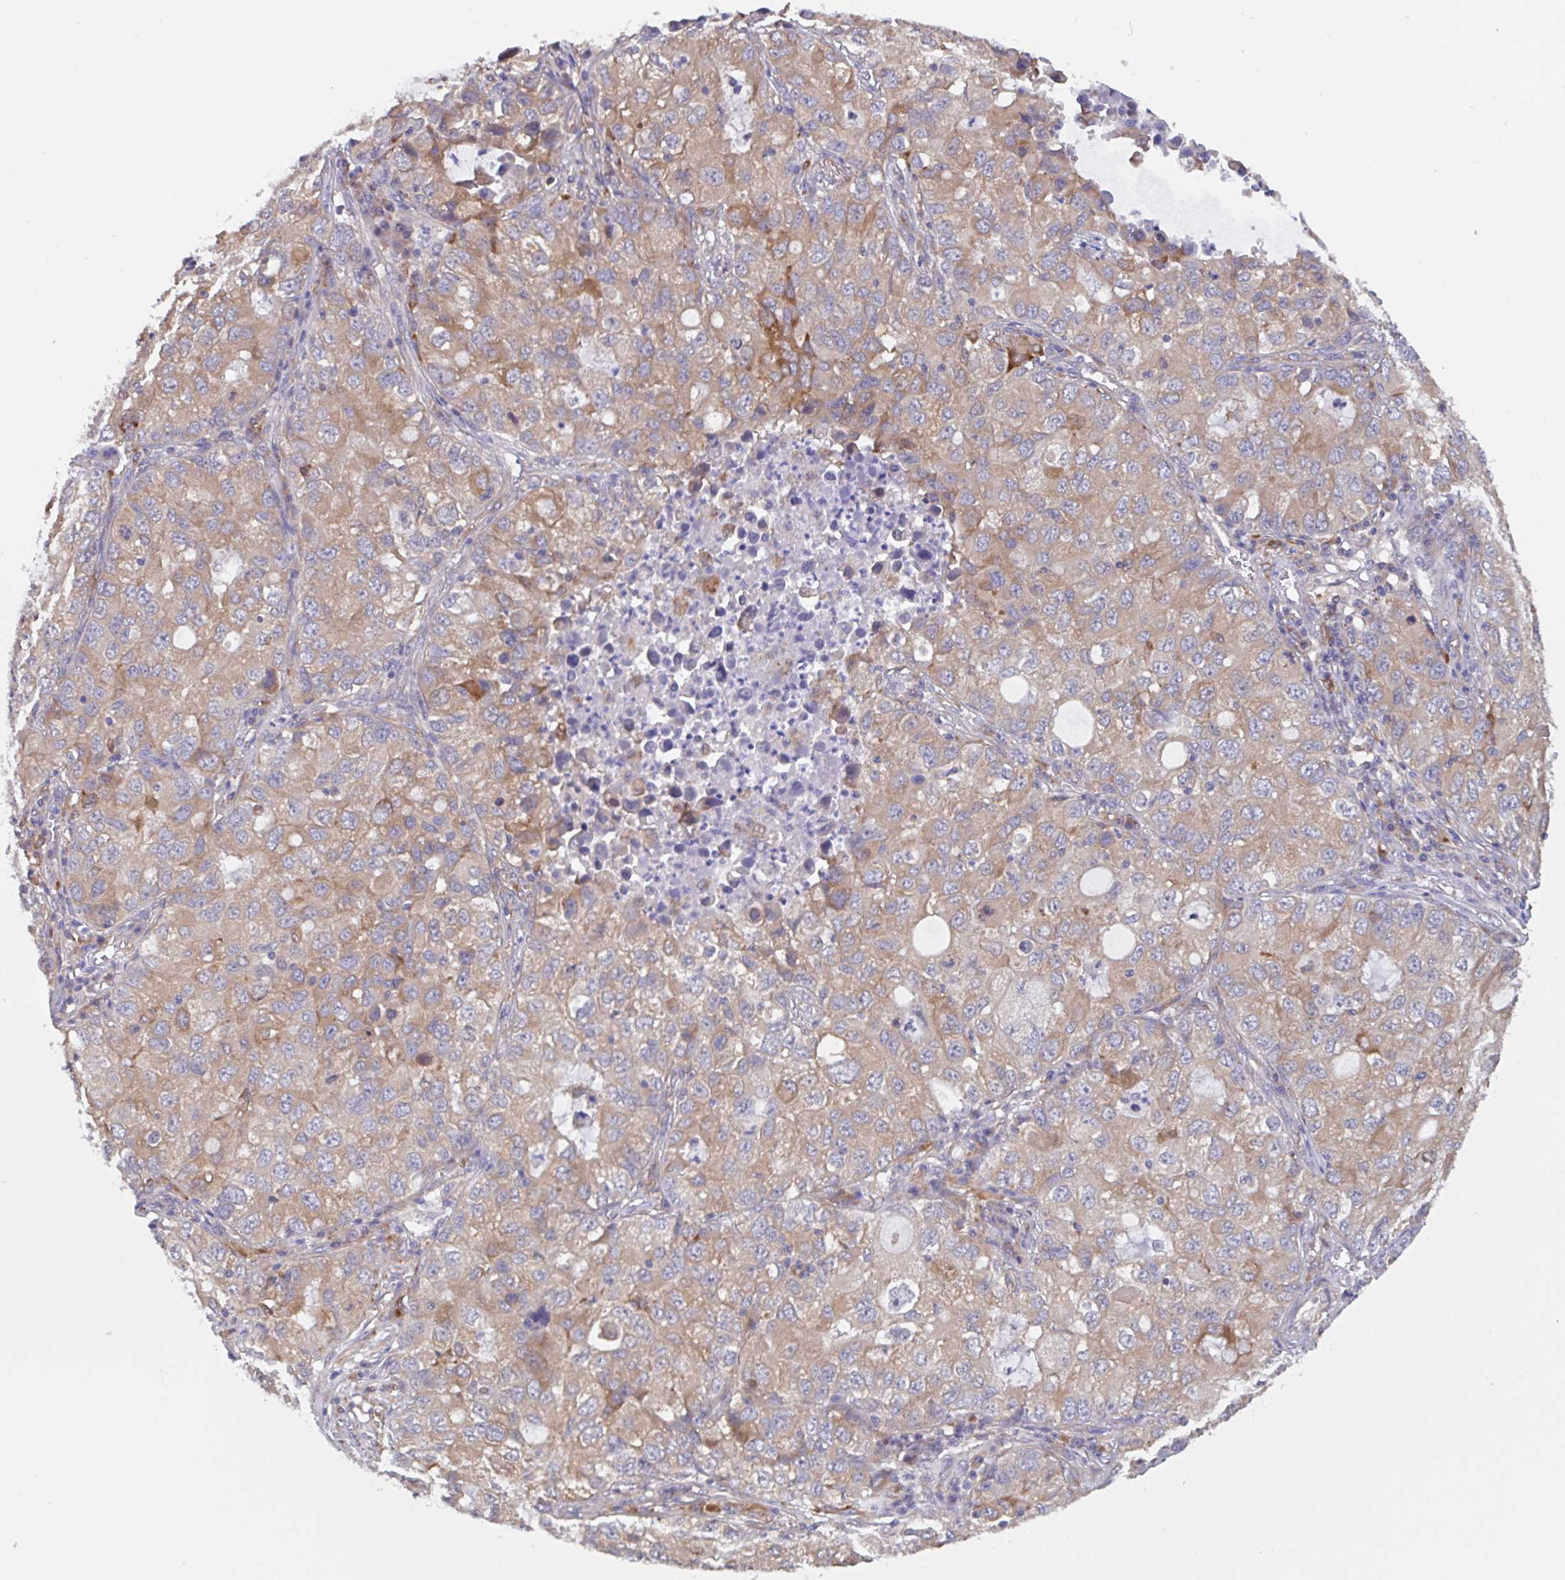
{"staining": {"intensity": "moderate", "quantity": ">75%", "location": "cytoplasmic/membranous"}, "tissue": "lung cancer", "cell_type": "Tumor cells", "image_type": "cancer", "snomed": [{"axis": "morphology", "description": "Normal morphology"}, {"axis": "morphology", "description": "Adenocarcinoma, NOS"}, {"axis": "topography", "description": "Lymph node"}, {"axis": "topography", "description": "Lung"}], "caption": "This photomicrograph shows adenocarcinoma (lung) stained with IHC to label a protein in brown. The cytoplasmic/membranous of tumor cells show moderate positivity for the protein. Nuclei are counter-stained blue.", "gene": "SNX8", "patient": {"sex": "female", "age": 51}}